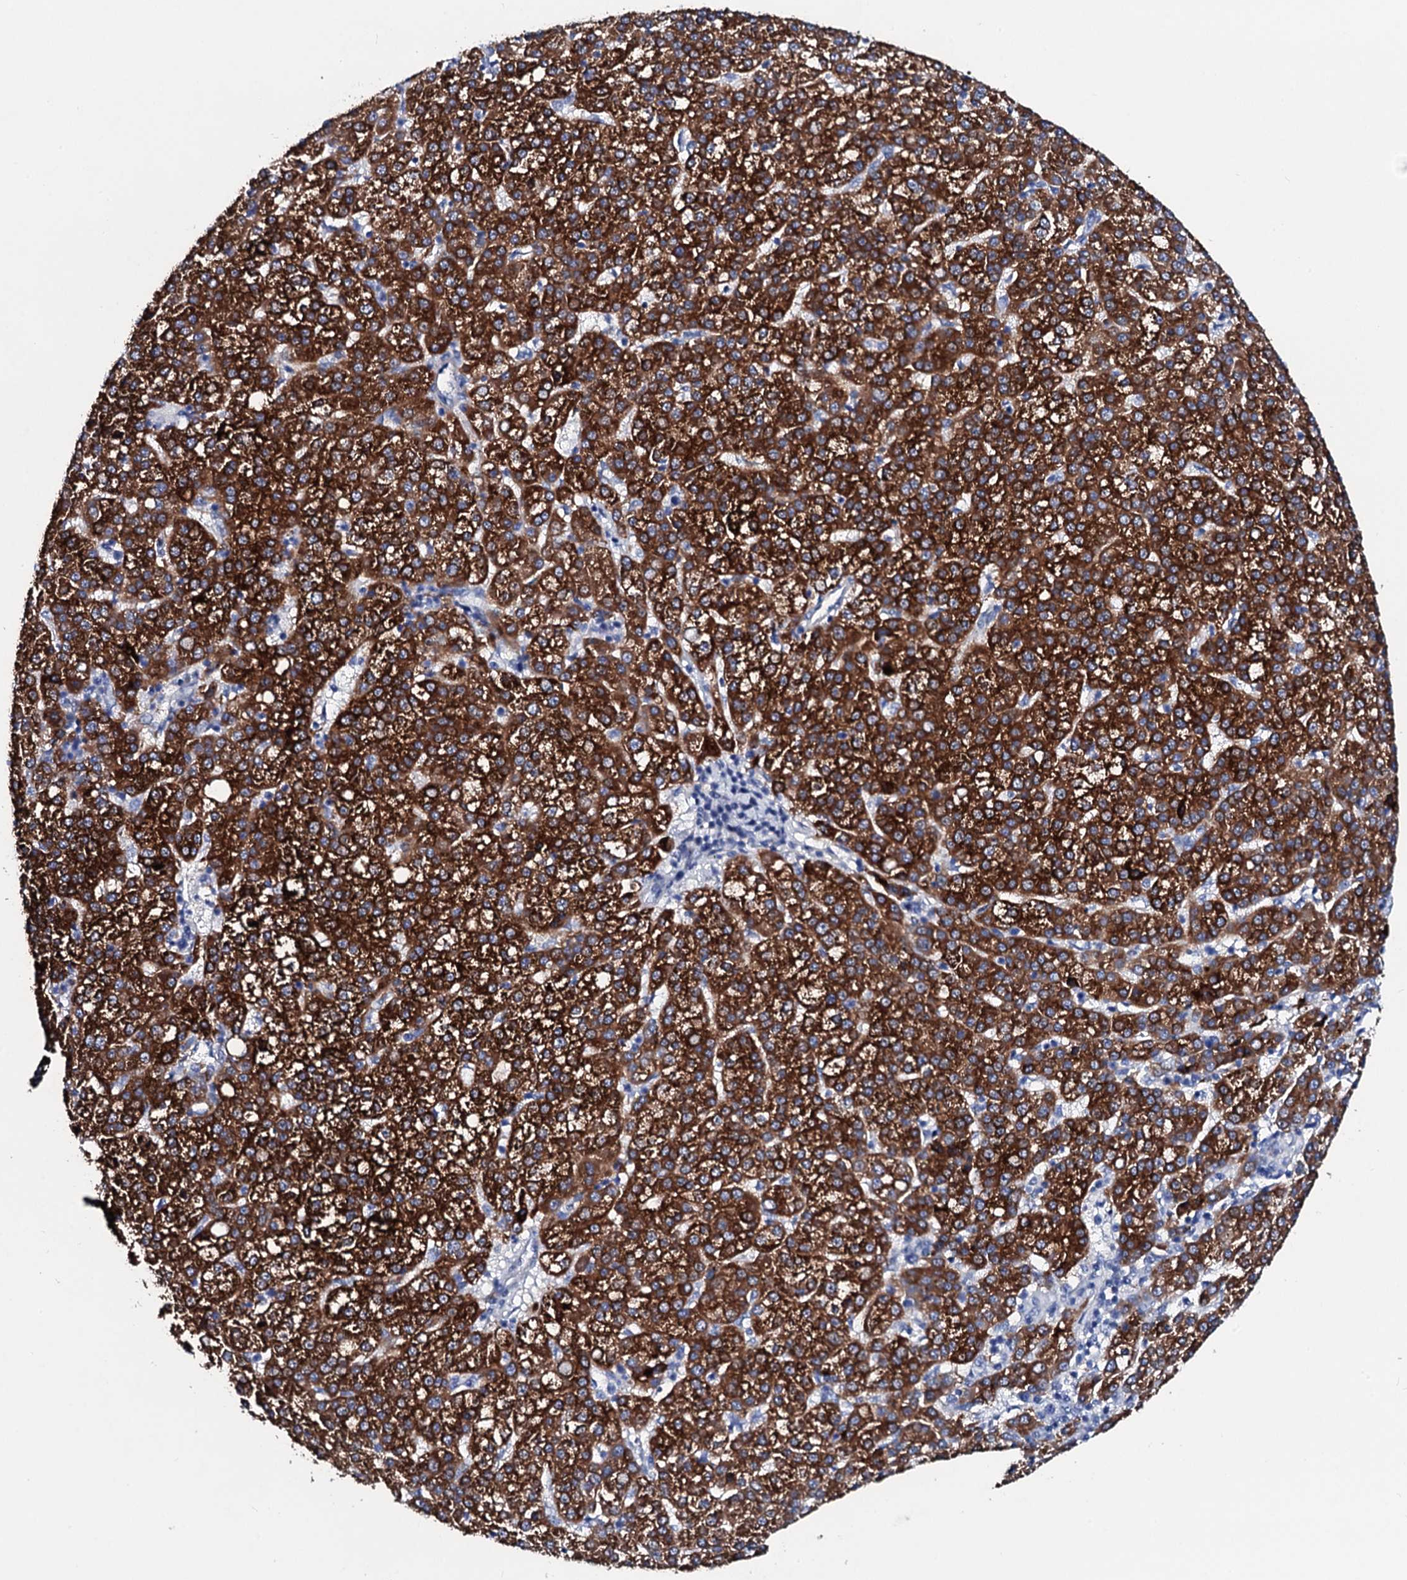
{"staining": {"intensity": "strong", "quantity": ">75%", "location": "cytoplasmic/membranous"}, "tissue": "liver cancer", "cell_type": "Tumor cells", "image_type": "cancer", "snomed": [{"axis": "morphology", "description": "Carcinoma, Hepatocellular, NOS"}, {"axis": "topography", "description": "Liver"}], "caption": "Immunohistochemistry micrograph of liver hepatocellular carcinoma stained for a protein (brown), which demonstrates high levels of strong cytoplasmic/membranous staining in about >75% of tumor cells.", "gene": "GYS2", "patient": {"sex": "female", "age": 58}}